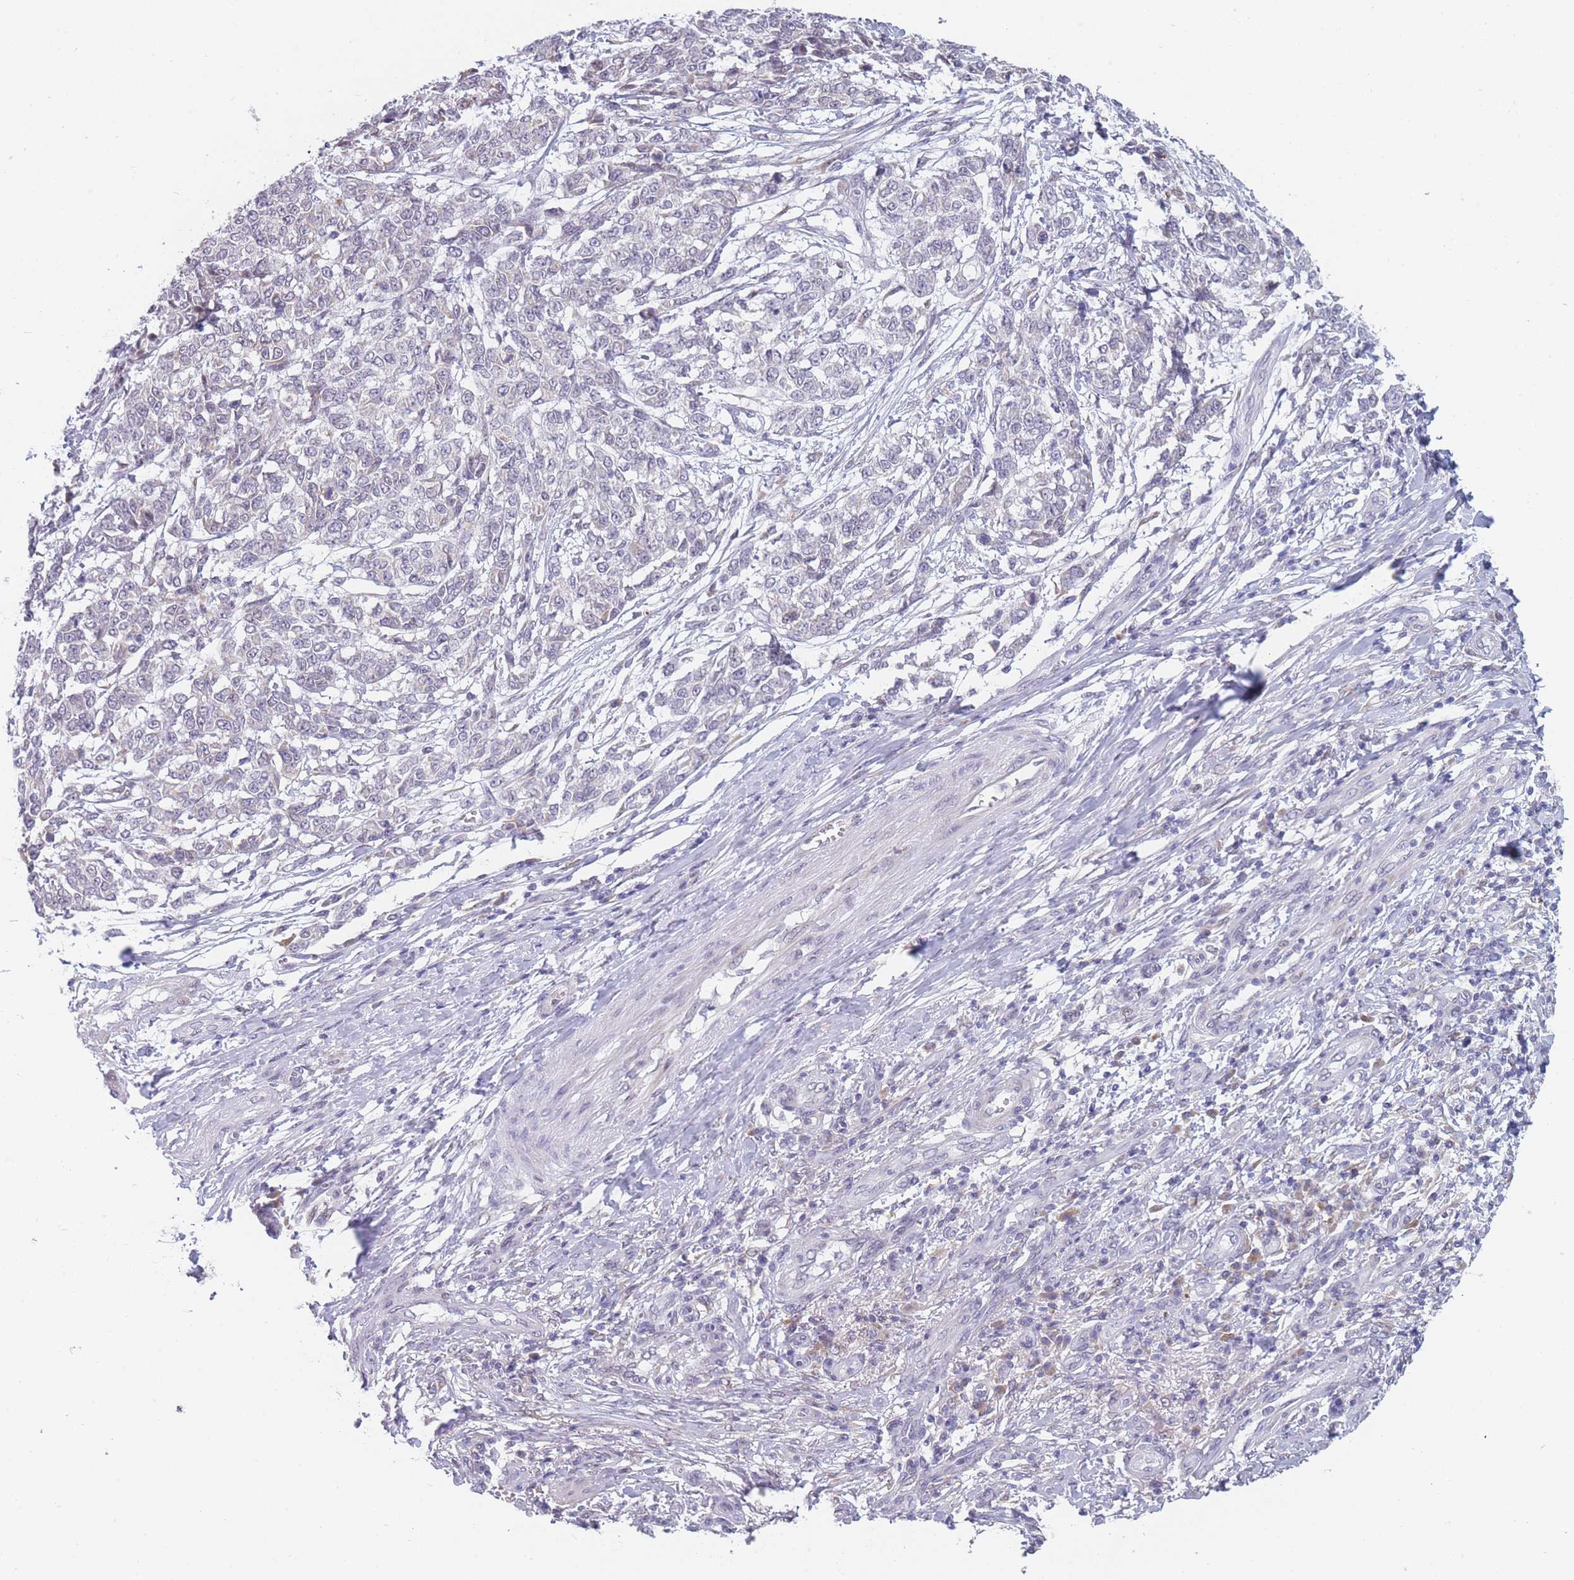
{"staining": {"intensity": "negative", "quantity": "none", "location": "none"}, "tissue": "melanoma", "cell_type": "Tumor cells", "image_type": "cancer", "snomed": [{"axis": "morphology", "description": "Malignant melanoma, NOS"}, {"axis": "topography", "description": "Skin"}], "caption": "High power microscopy image of an immunohistochemistry photomicrograph of melanoma, revealing no significant expression in tumor cells.", "gene": "TMED10", "patient": {"sex": "male", "age": 49}}